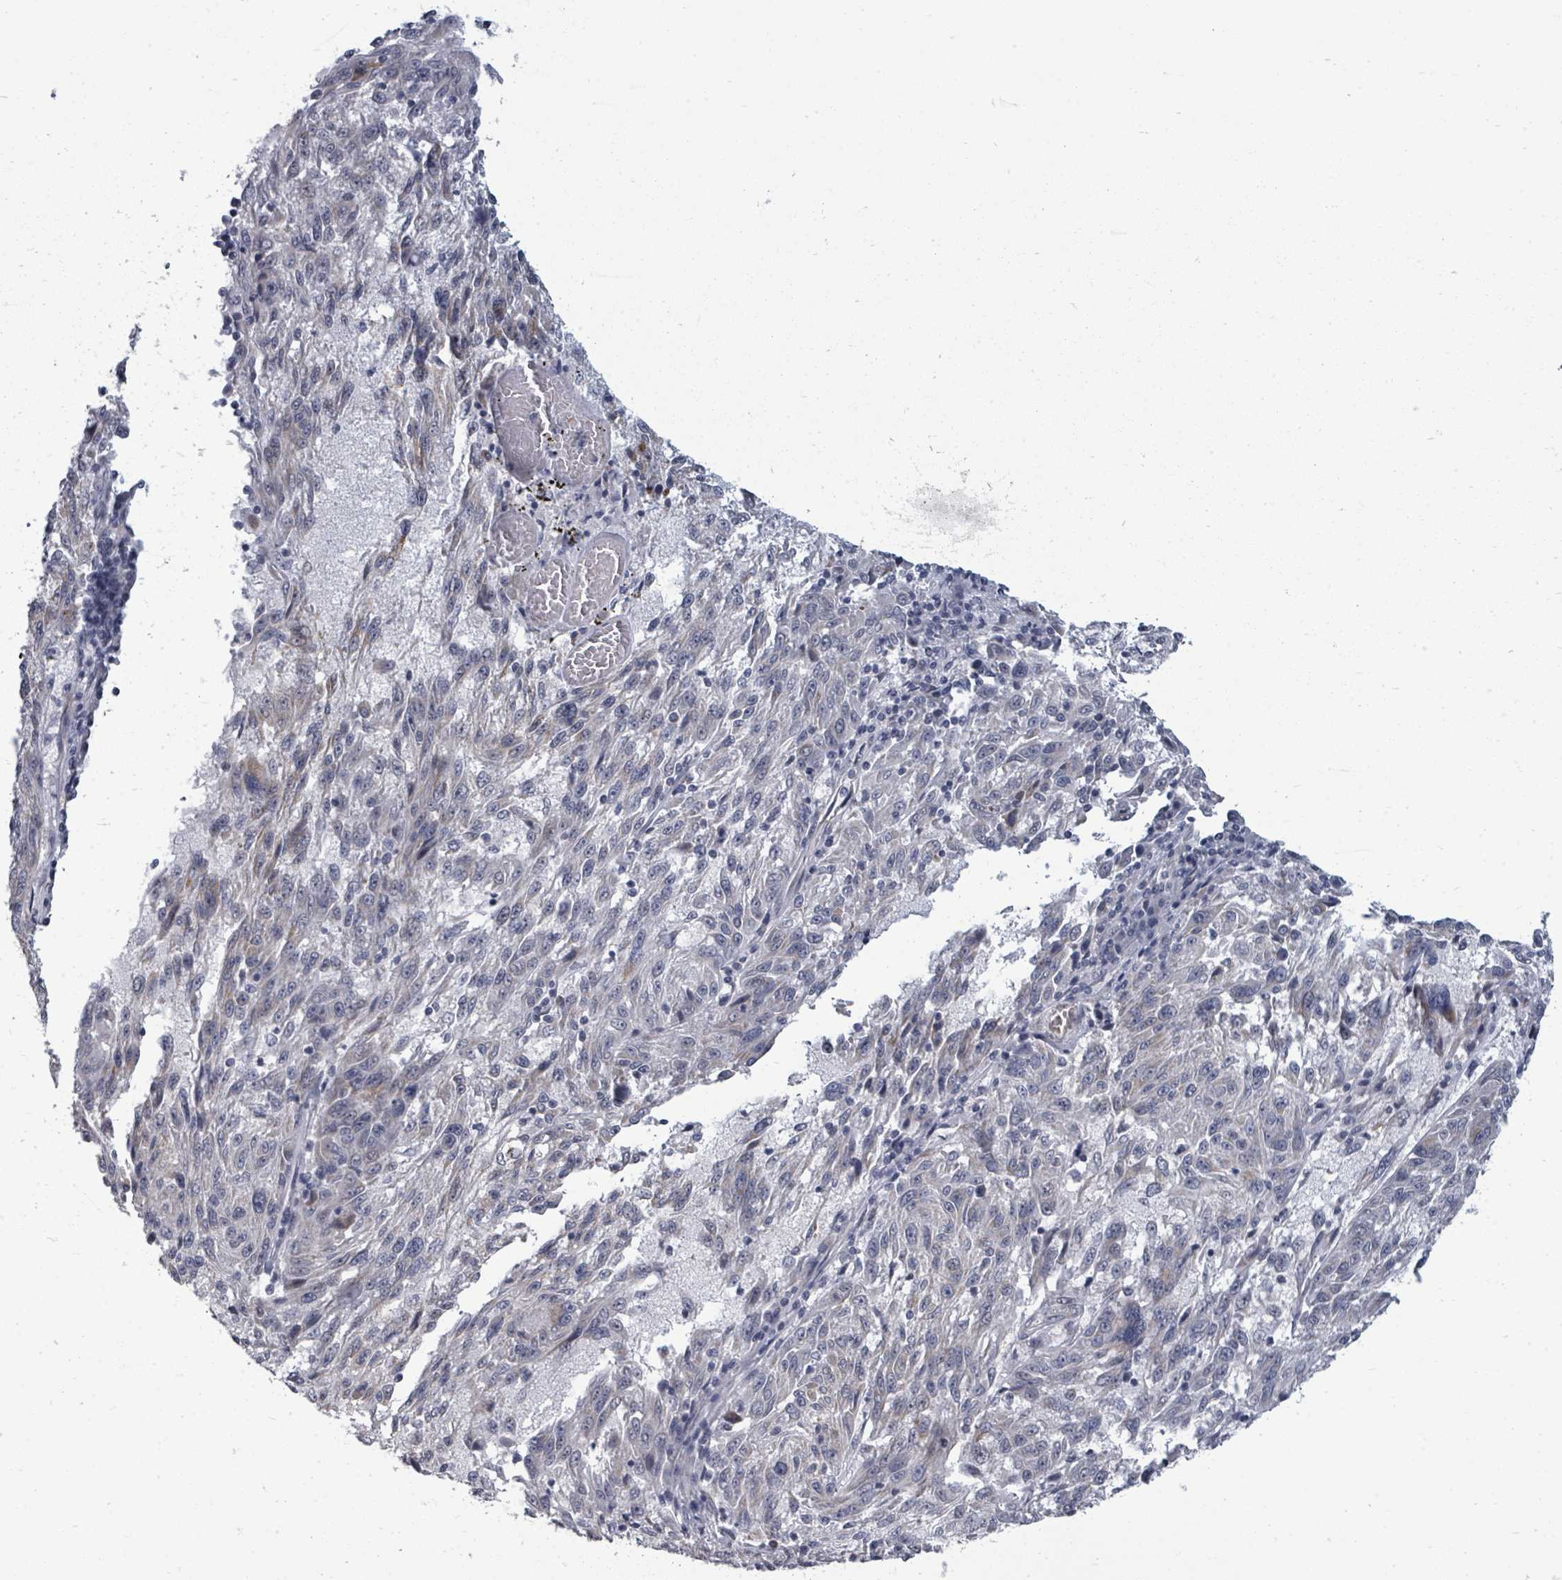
{"staining": {"intensity": "negative", "quantity": "none", "location": "none"}, "tissue": "melanoma", "cell_type": "Tumor cells", "image_type": "cancer", "snomed": [{"axis": "morphology", "description": "Malignant melanoma, NOS"}, {"axis": "topography", "description": "Skin"}], "caption": "Immunohistochemistry micrograph of melanoma stained for a protein (brown), which demonstrates no staining in tumor cells.", "gene": "PTPN20", "patient": {"sex": "male", "age": 53}}